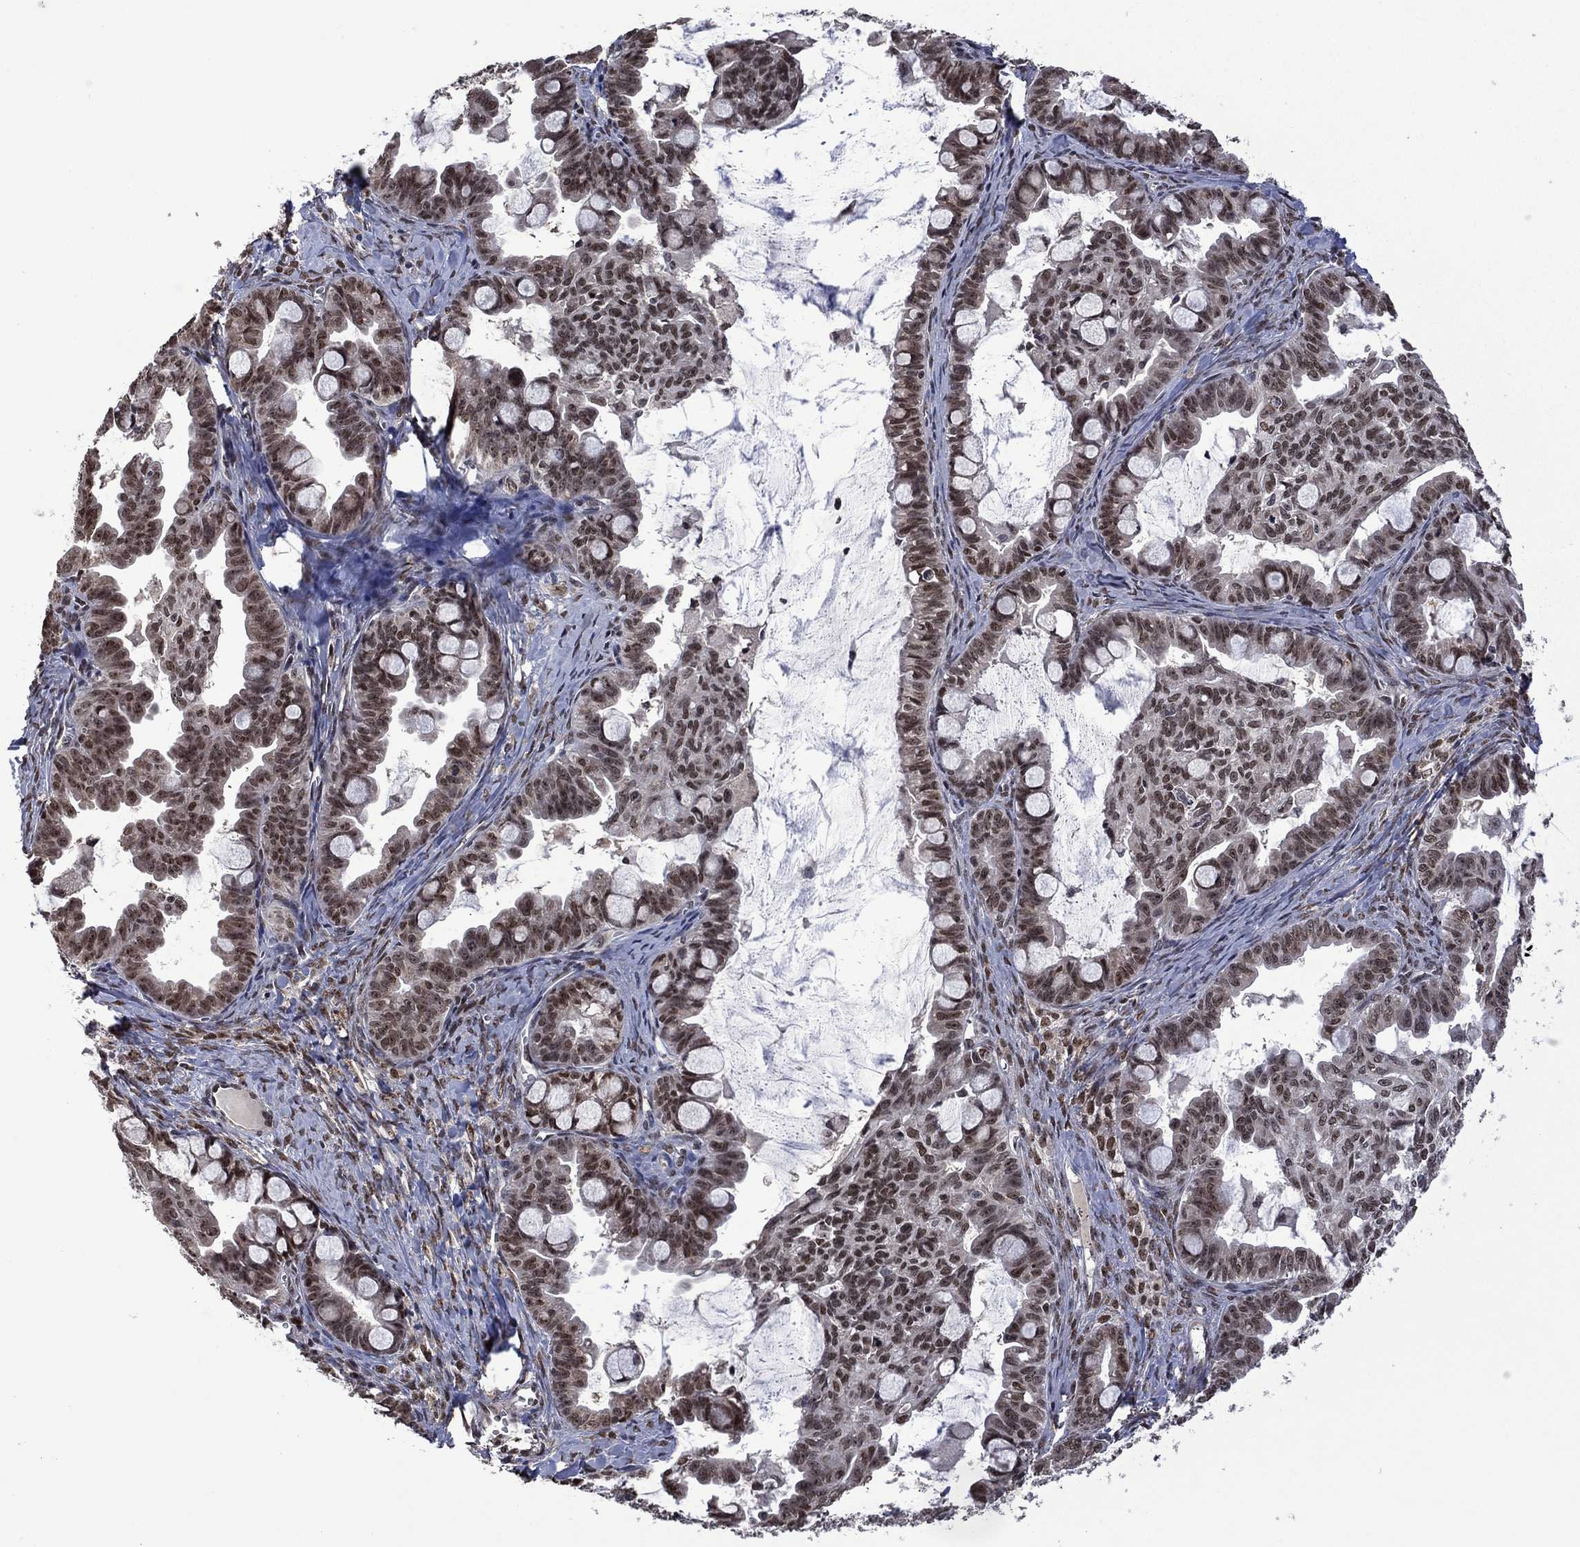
{"staining": {"intensity": "moderate", "quantity": "25%-75%", "location": "cytoplasmic/membranous,nuclear"}, "tissue": "ovarian cancer", "cell_type": "Tumor cells", "image_type": "cancer", "snomed": [{"axis": "morphology", "description": "Cystadenocarcinoma, mucinous, NOS"}, {"axis": "topography", "description": "Ovary"}], "caption": "Protein expression analysis of ovarian cancer exhibits moderate cytoplasmic/membranous and nuclear expression in approximately 25%-75% of tumor cells.", "gene": "FBL", "patient": {"sex": "female", "age": 63}}